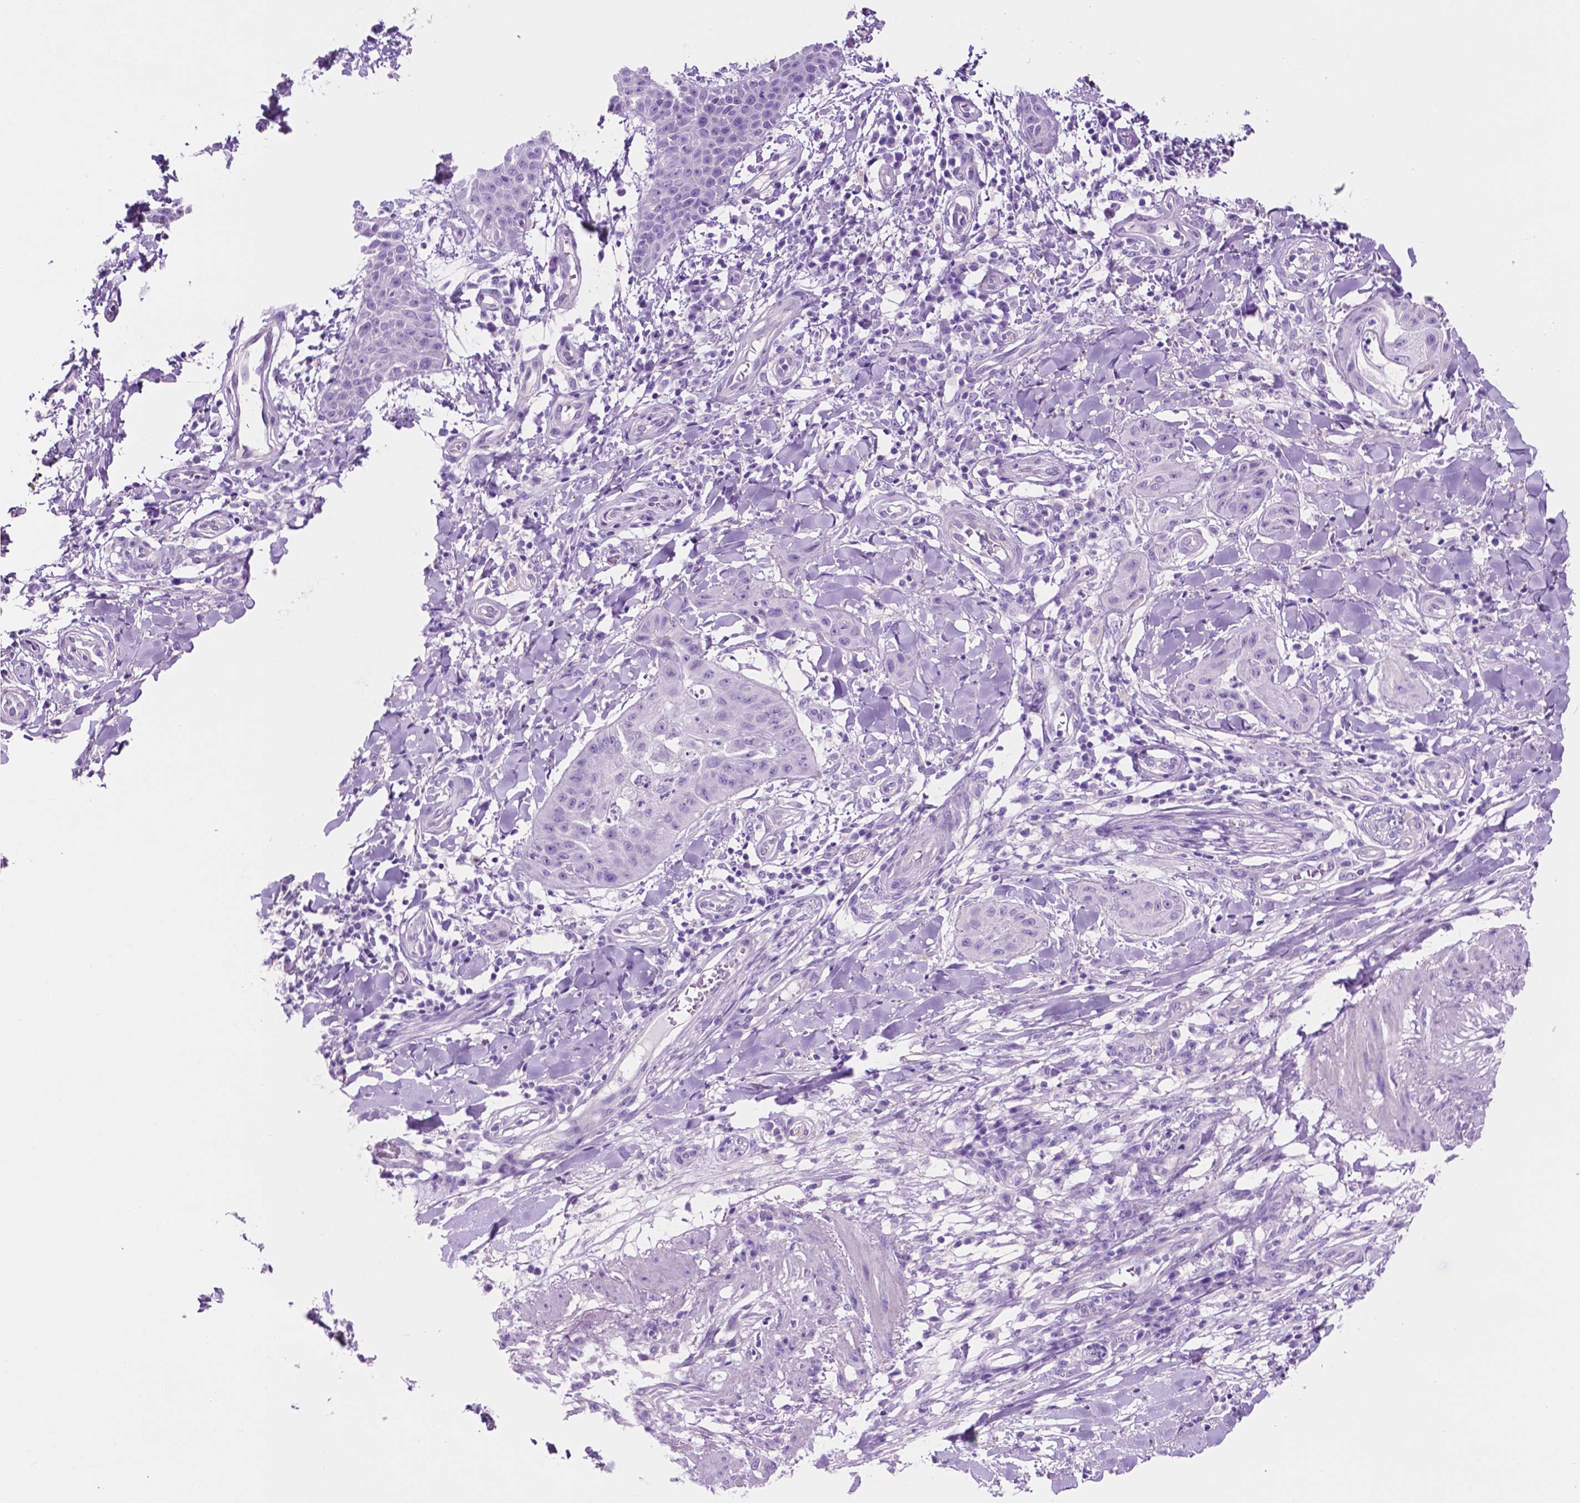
{"staining": {"intensity": "negative", "quantity": "none", "location": "none"}, "tissue": "skin cancer", "cell_type": "Tumor cells", "image_type": "cancer", "snomed": [{"axis": "morphology", "description": "Squamous cell carcinoma, NOS"}, {"axis": "topography", "description": "Skin"}], "caption": "Immunohistochemistry of skin cancer (squamous cell carcinoma) exhibits no positivity in tumor cells. (DAB immunohistochemistry, high magnification).", "gene": "IGFN1", "patient": {"sex": "male", "age": 70}}